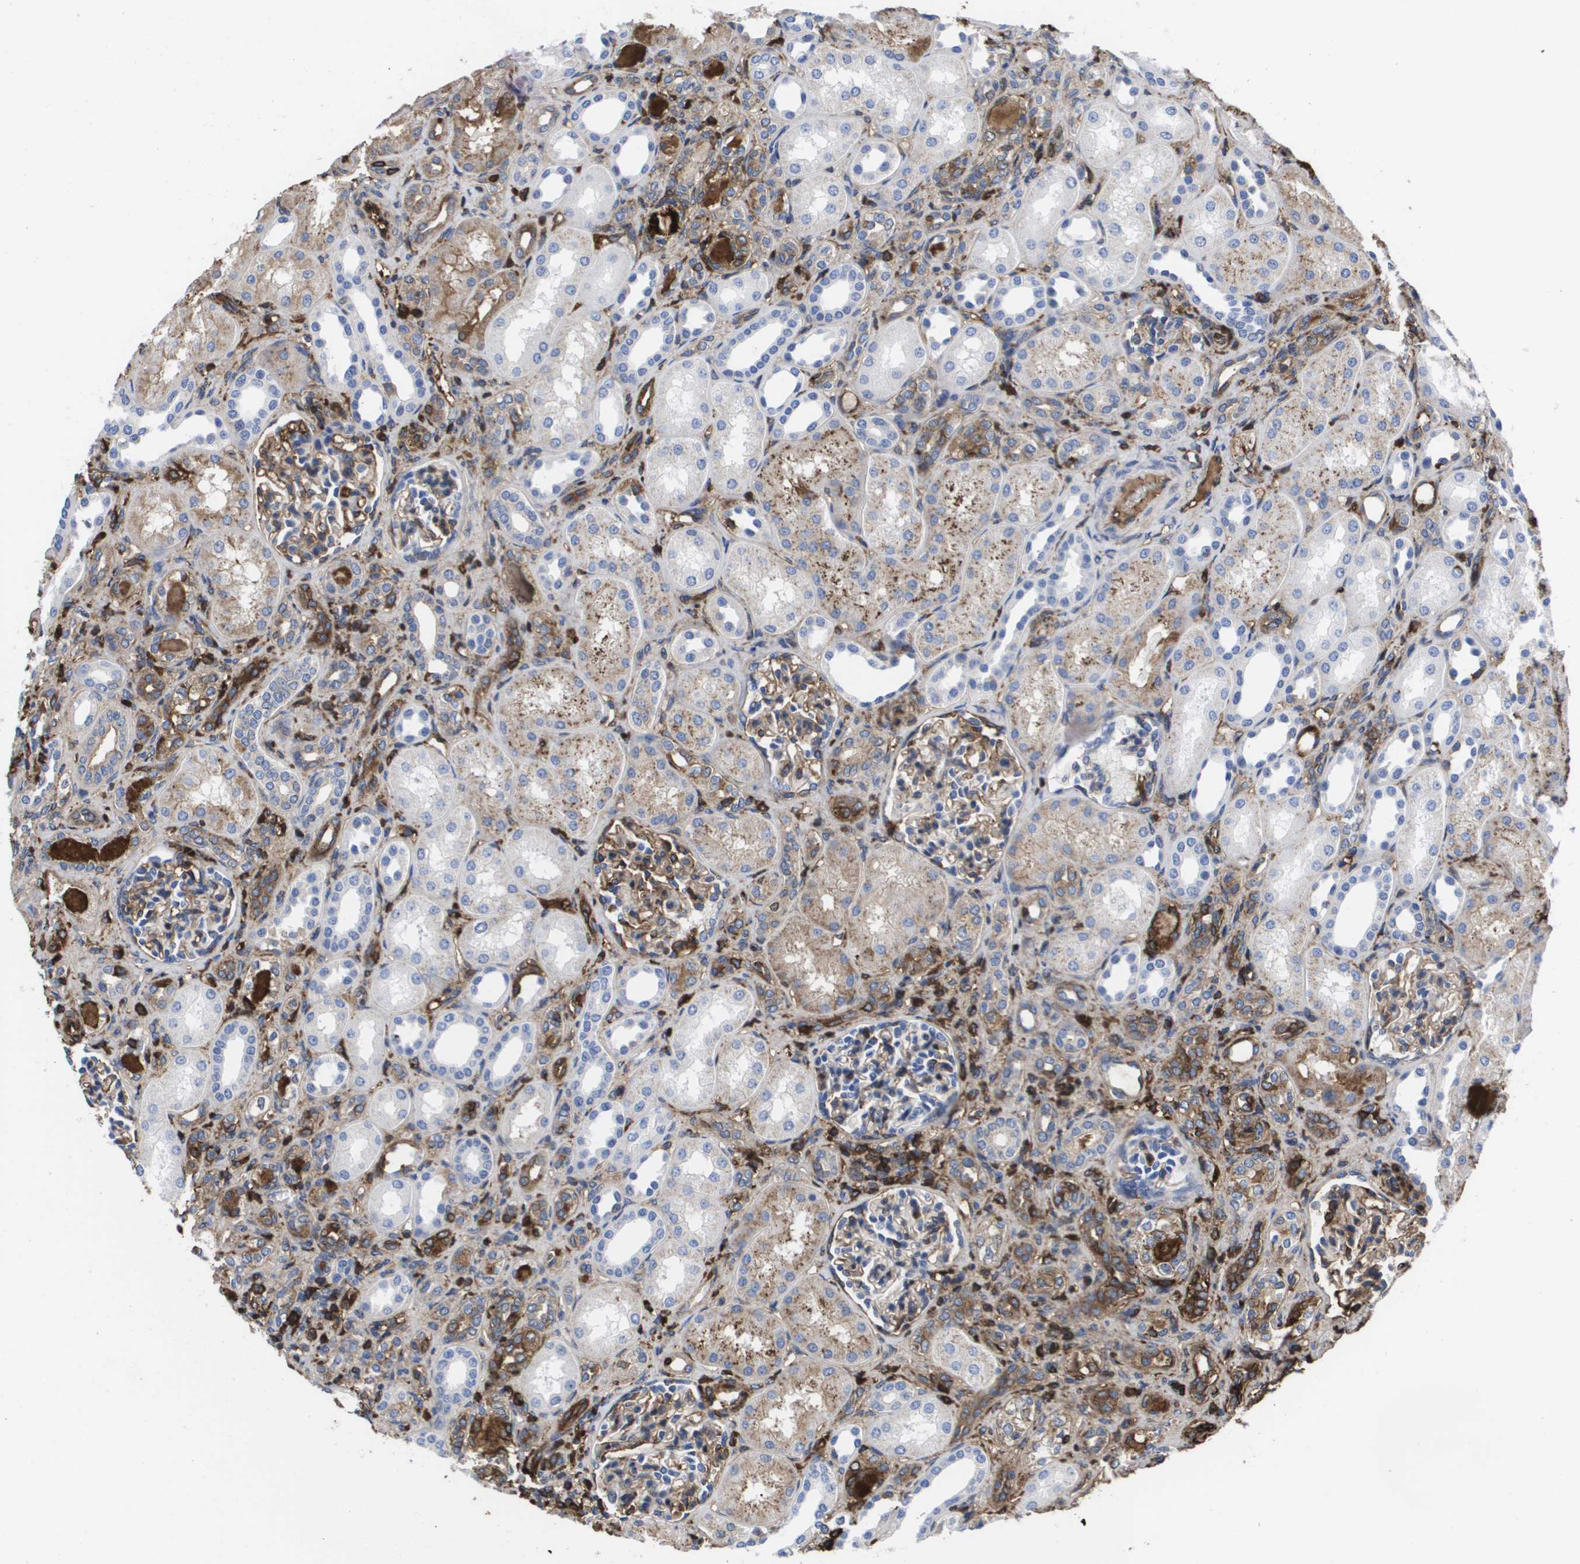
{"staining": {"intensity": "weak", "quantity": ">75%", "location": "cytoplasmic/membranous"}, "tissue": "kidney", "cell_type": "Cells in glomeruli", "image_type": "normal", "snomed": [{"axis": "morphology", "description": "Normal tissue, NOS"}, {"axis": "topography", "description": "Kidney"}], "caption": "High-magnification brightfield microscopy of normal kidney stained with DAB (3,3'-diaminobenzidine) (brown) and counterstained with hematoxylin (blue). cells in glomeruli exhibit weak cytoplasmic/membranous positivity is identified in approximately>75% of cells. (DAB (3,3'-diaminobenzidine) = brown stain, brightfield microscopy at high magnification).", "gene": "SERPINC1", "patient": {"sex": "male", "age": 7}}